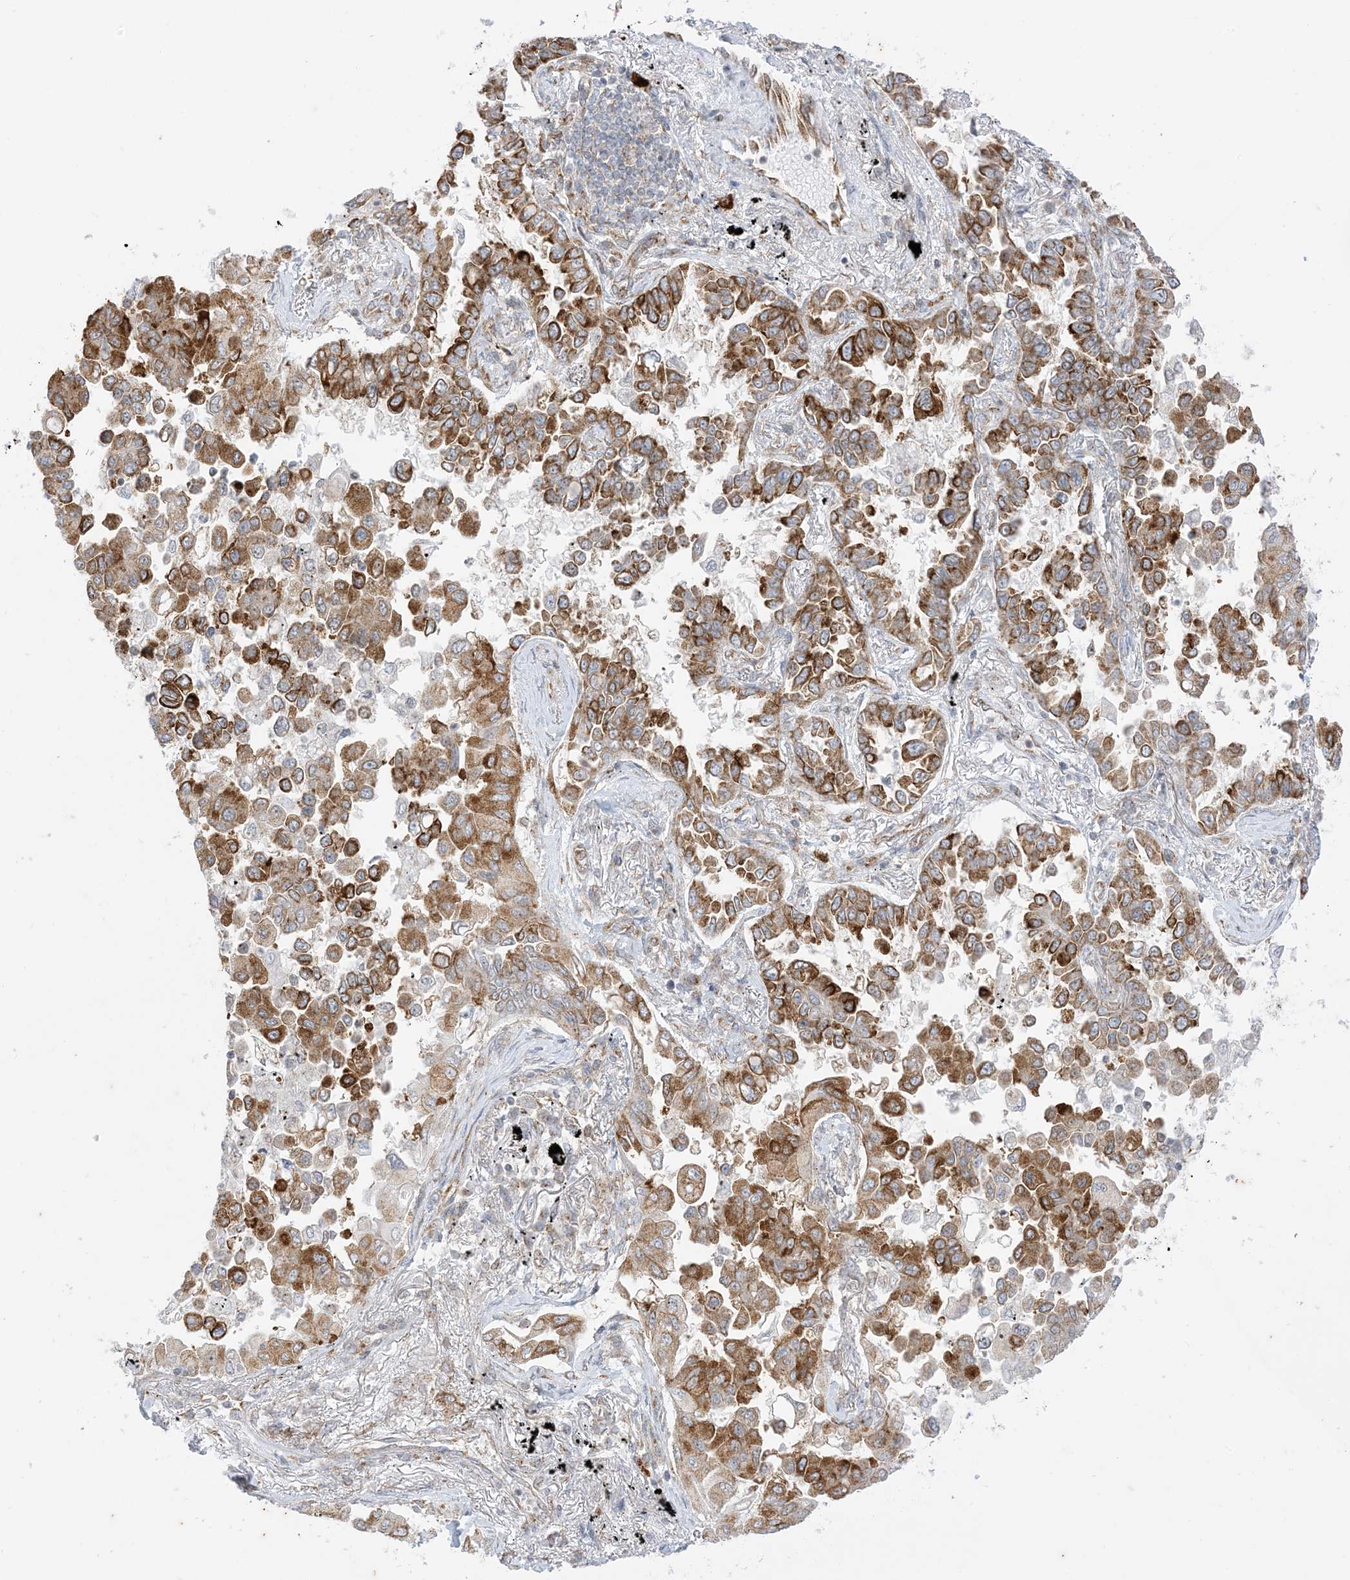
{"staining": {"intensity": "moderate", "quantity": ">75%", "location": "cytoplasmic/membranous"}, "tissue": "lung cancer", "cell_type": "Tumor cells", "image_type": "cancer", "snomed": [{"axis": "morphology", "description": "Adenocarcinoma, NOS"}, {"axis": "topography", "description": "Lung"}], "caption": "Immunohistochemistry (IHC) staining of lung cancer (adenocarcinoma), which displays medium levels of moderate cytoplasmic/membranous expression in approximately >75% of tumor cells indicating moderate cytoplasmic/membranous protein positivity. The staining was performed using DAB (brown) for protein detection and nuclei were counterstained in hematoxylin (blue).", "gene": "RAC1", "patient": {"sex": "female", "age": 67}}